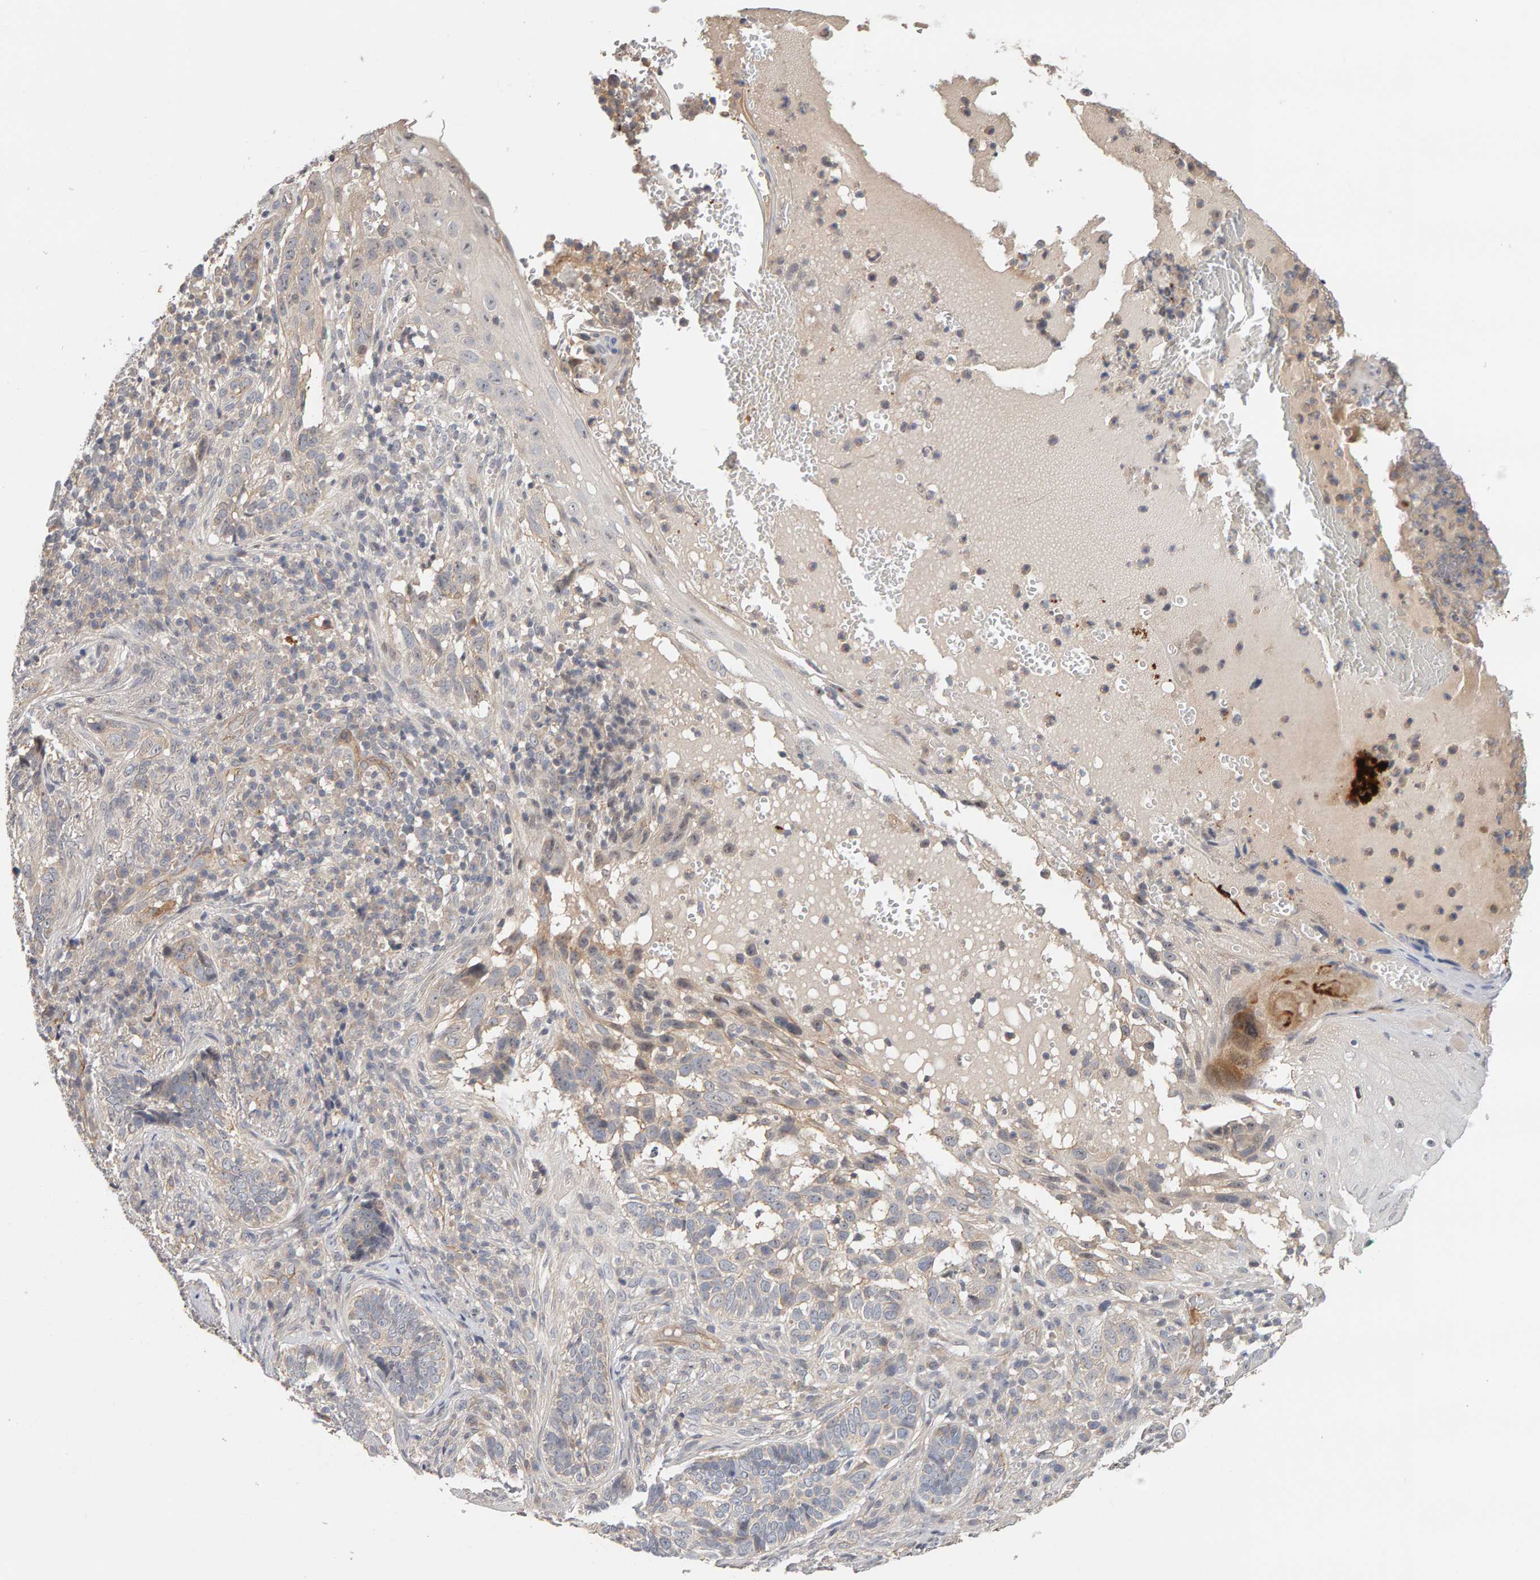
{"staining": {"intensity": "weak", "quantity": "<25%", "location": "cytoplasmic/membranous,nuclear"}, "tissue": "skin cancer", "cell_type": "Tumor cells", "image_type": "cancer", "snomed": [{"axis": "morphology", "description": "Basal cell carcinoma"}, {"axis": "topography", "description": "Skin"}], "caption": "Immunohistochemistry (IHC) histopathology image of neoplastic tissue: skin cancer stained with DAB displays no significant protein expression in tumor cells.", "gene": "PPP1R16A", "patient": {"sex": "female", "age": 89}}